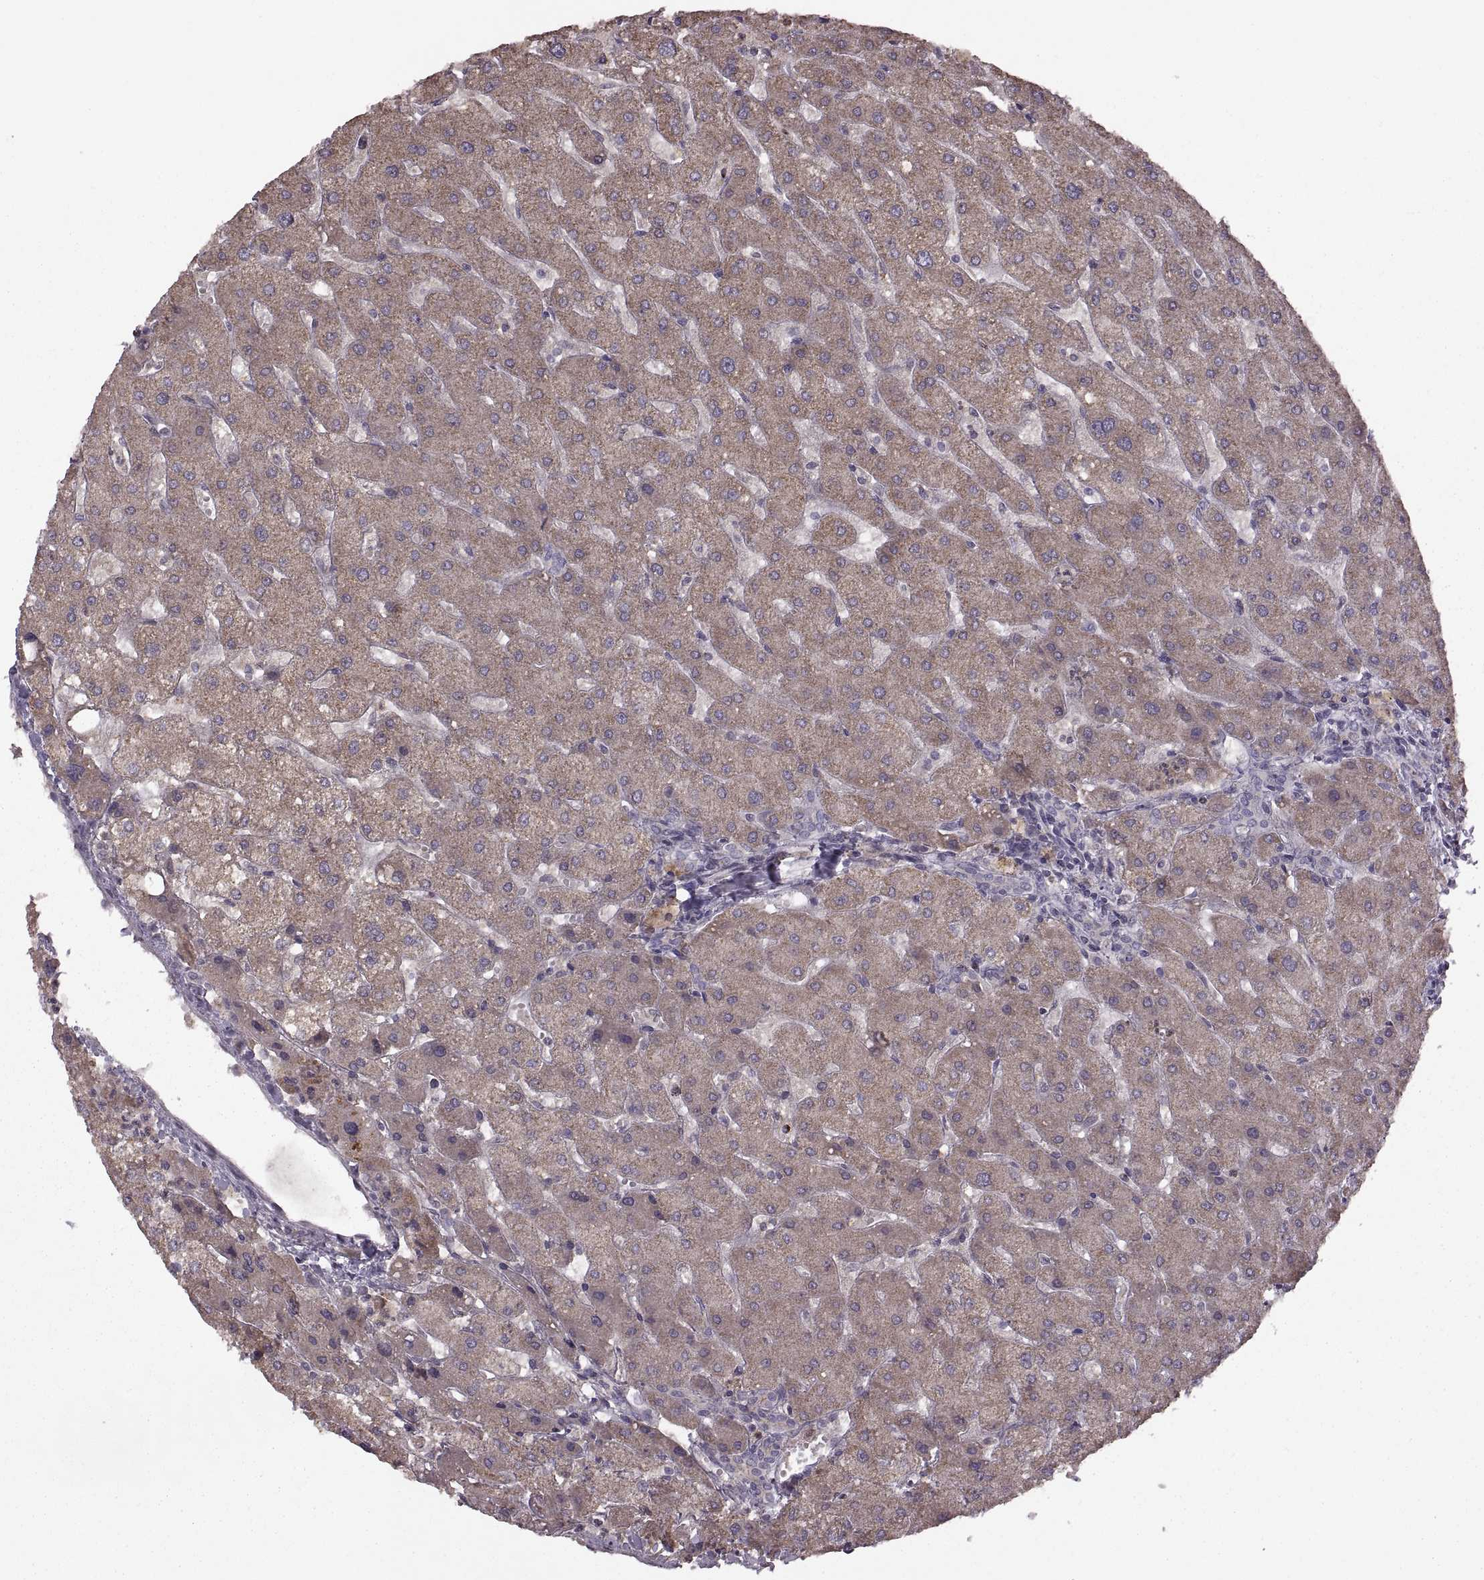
{"staining": {"intensity": "negative", "quantity": "none", "location": "none"}, "tissue": "liver", "cell_type": "Cholangiocytes", "image_type": "normal", "snomed": [{"axis": "morphology", "description": "Normal tissue, NOS"}, {"axis": "topography", "description": "Liver"}], "caption": "Immunohistochemistry image of normal liver stained for a protein (brown), which displays no staining in cholangiocytes.", "gene": "PIERCE1", "patient": {"sex": "male", "age": 67}}